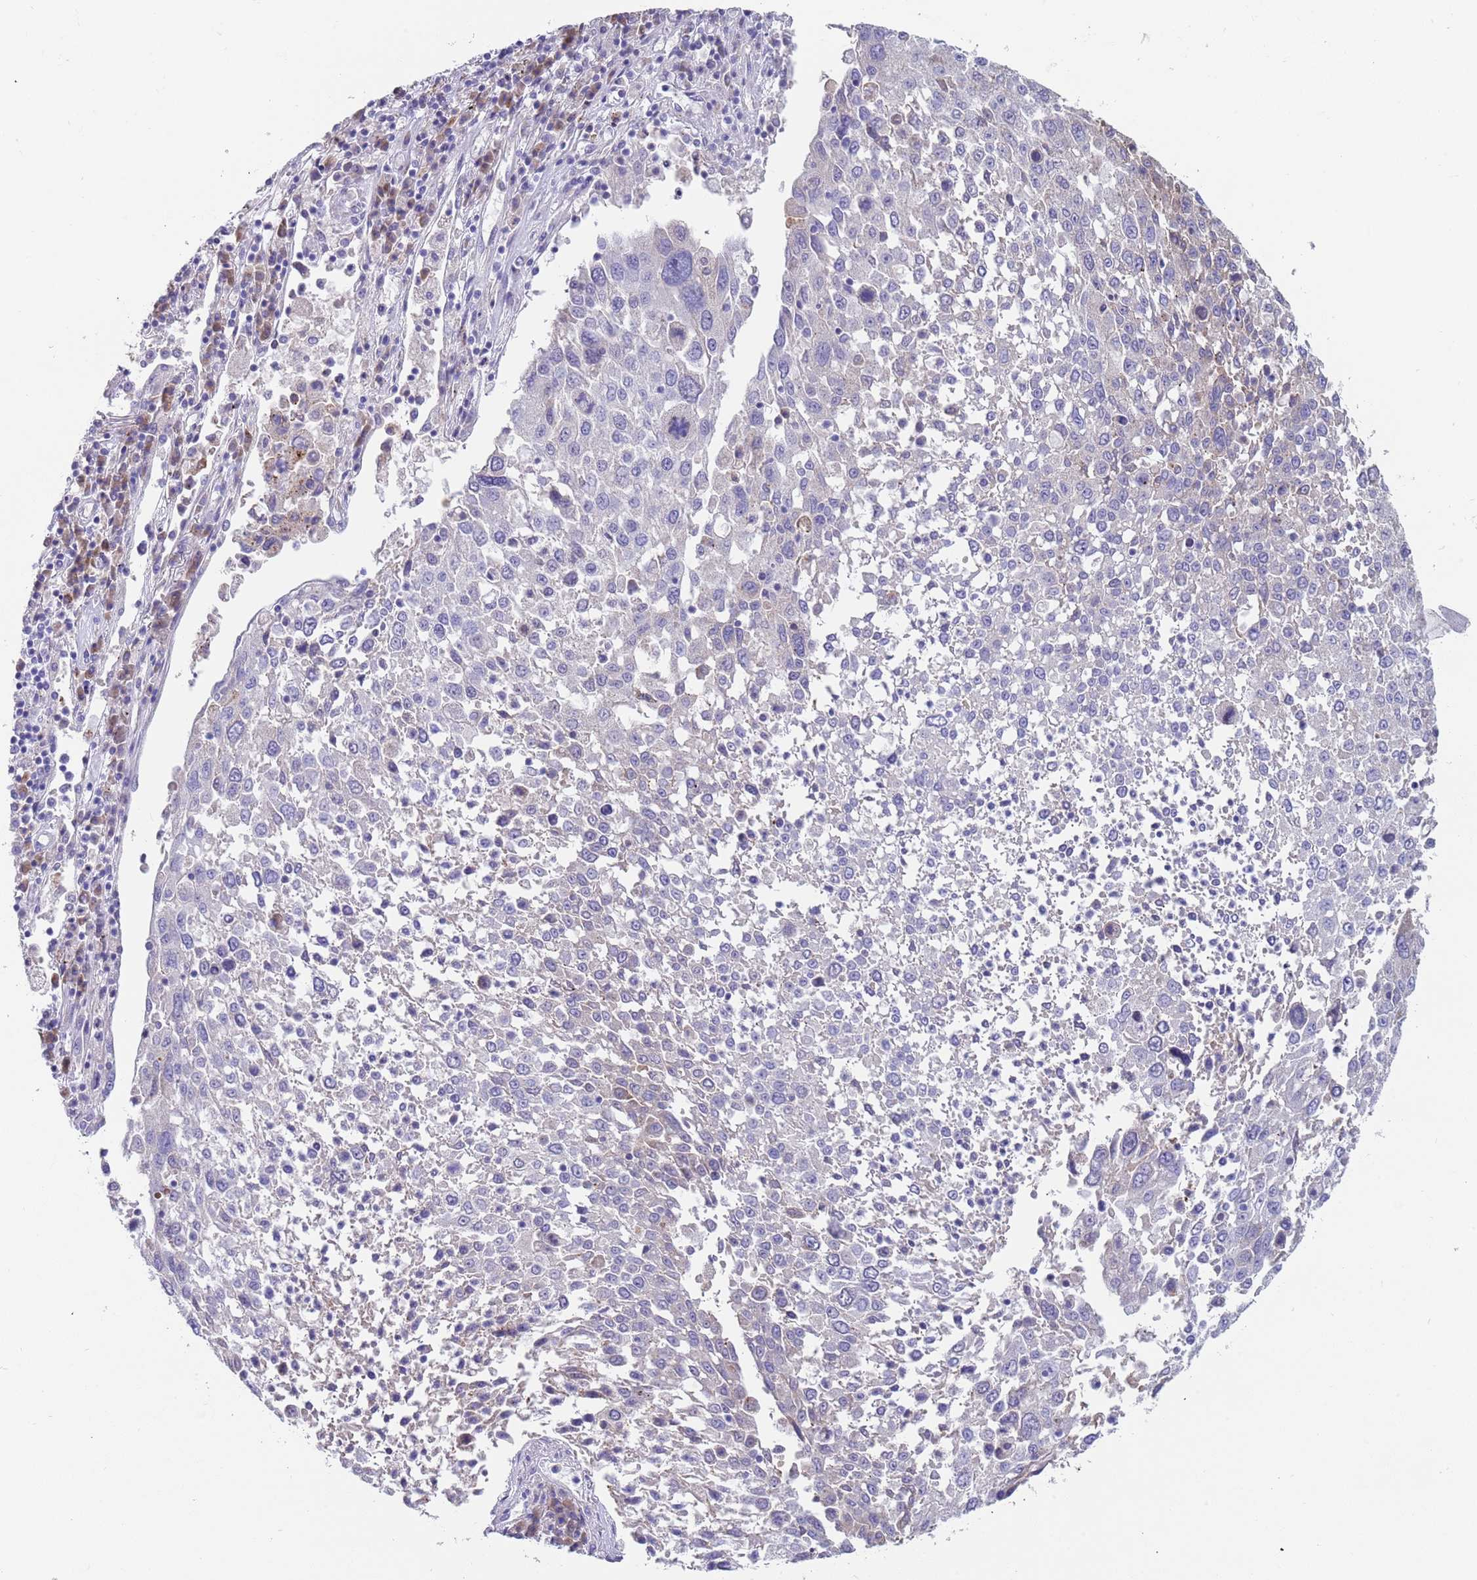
{"staining": {"intensity": "negative", "quantity": "none", "location": "none"}, "tissue": "lung cancer", "cell_type": "Tumor cells", "image_type": "cancer", "snomed": [{"axis": "morphology", "description": "Squamous cell carcinoma, NOS"}, {"axis": "topography", "description": "Lung"}], "caption": "The photomicrograph shows no significant staining in tumor cells of lung cancer (squamous cell carcinoma).", "gene": "TYW1", "patient": {"sex": "male", "age": 65}}